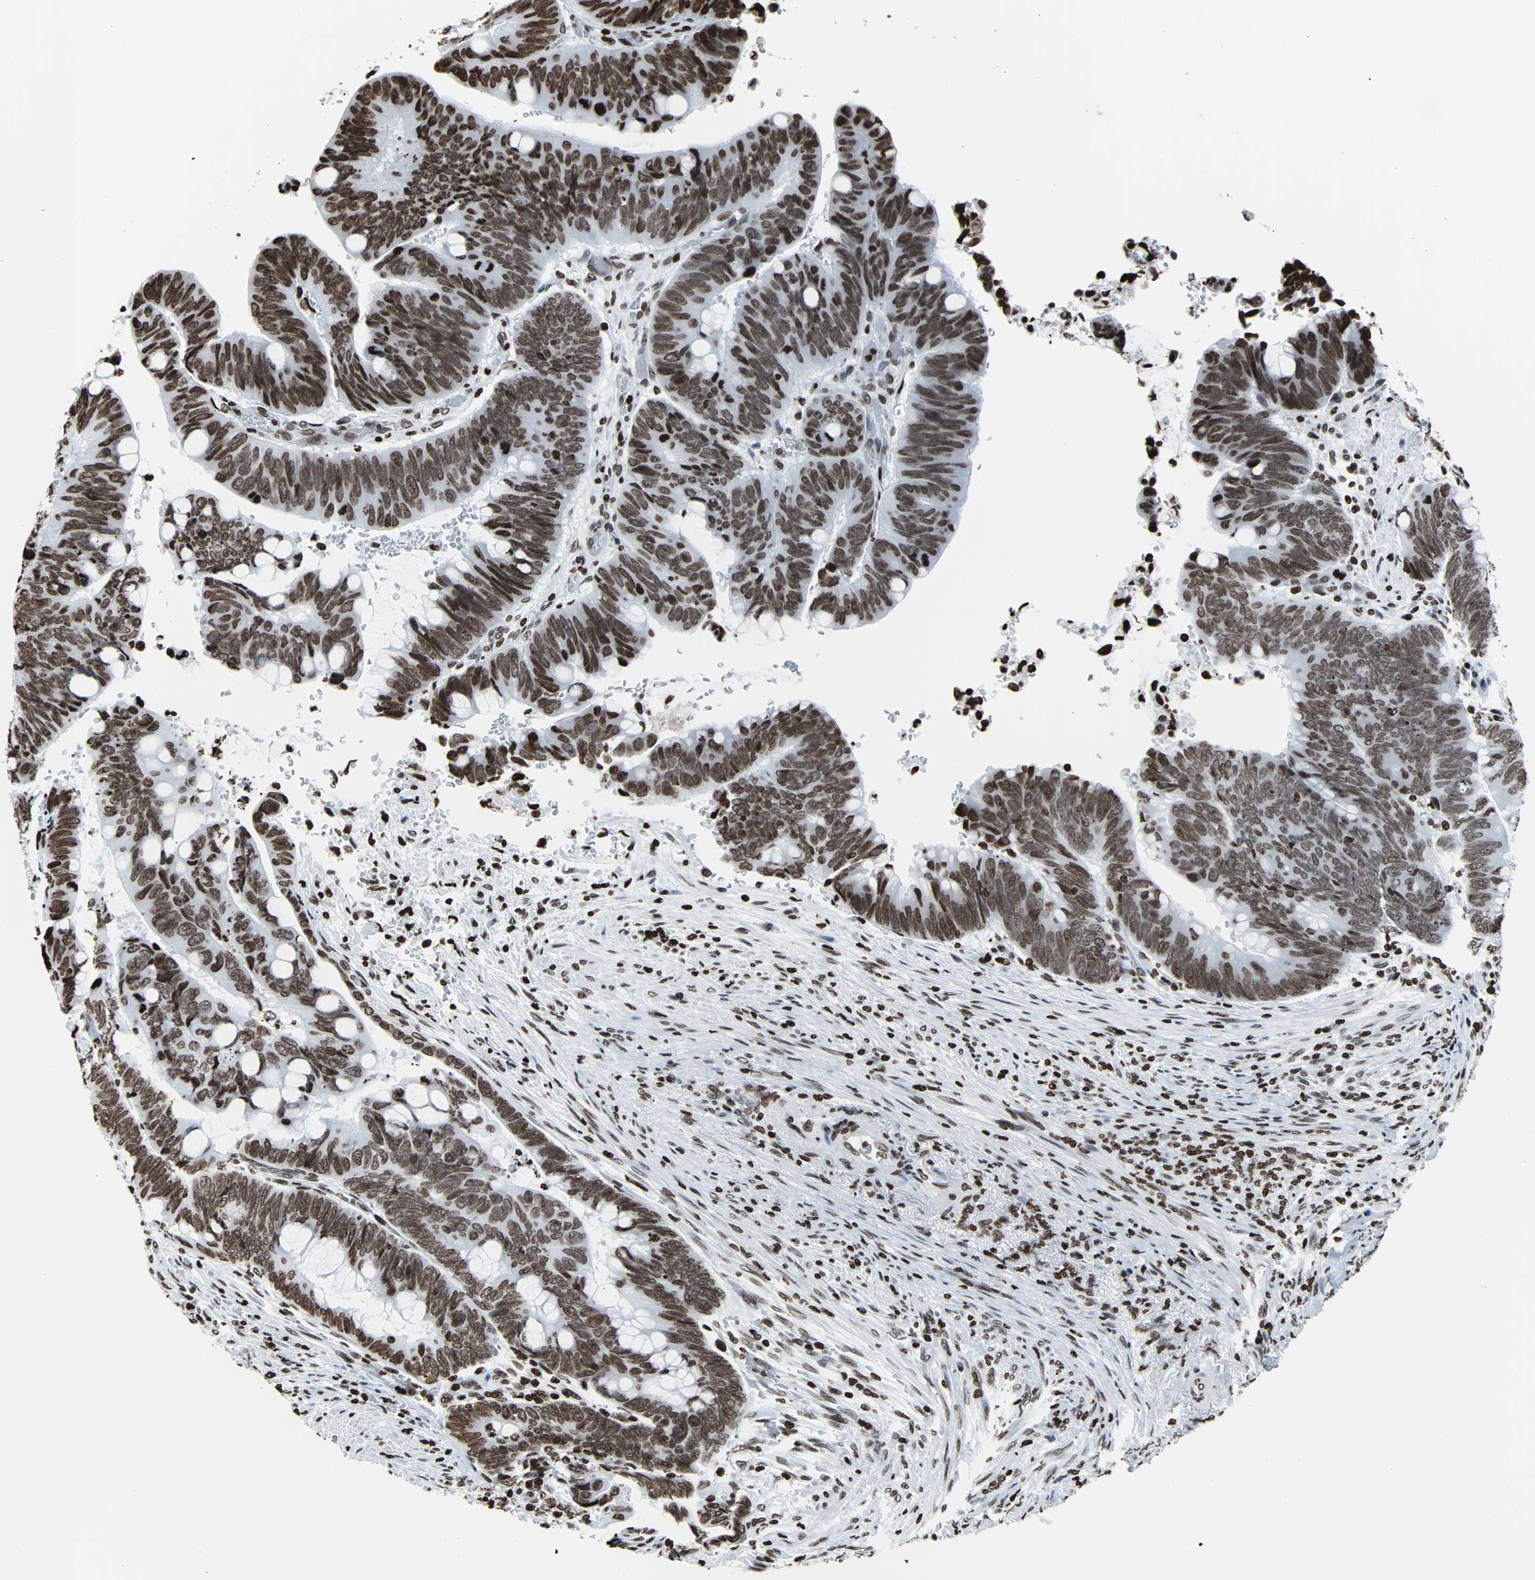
{"staining": {"intensity": "strong", "quantity": ">75%", "location": "nuclear"}, "tissue": "colorectal cancer", "cell_type": "Tumor cells", "image_type": "cancer", "snomed": [{"axis": "morphology", "description": "Normal tissue, NOS"}, {"axis": "morphology", "description": "Adenocarcinoma, NOS"}, {"axis": "topography", "description": "Rectum"}, {"axis": "topography", "description": "Peripheral nerve tissue"}], "caption": "Adenocarcinoma (colorectal) stained with a brown dye reveals strong nuclear positive staining in approximately >75% of tumor cells.", "gene": "H2BC18", "patient": {"sex": "male", "age": 92}}